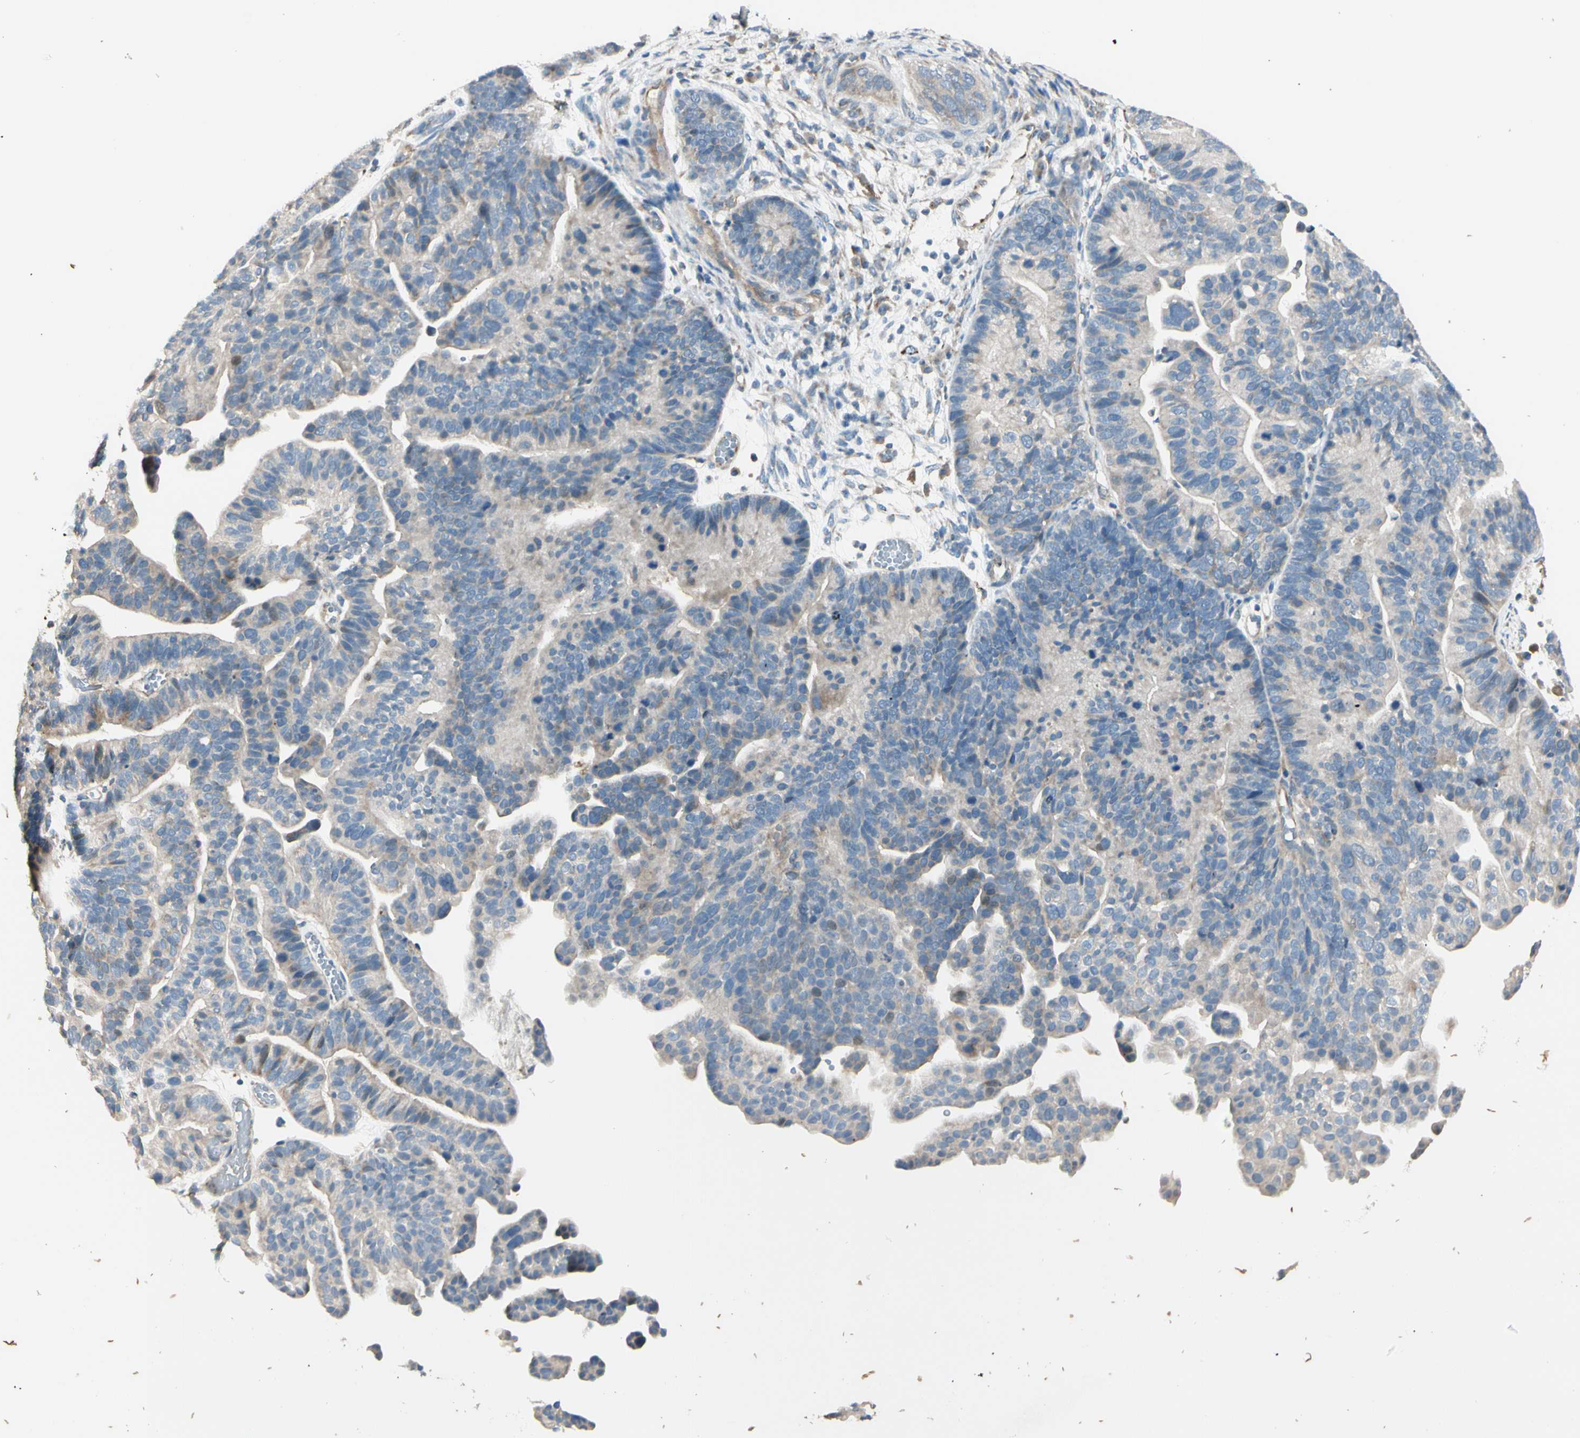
{"staining": {"intensity": "weak", "quantity": ">75%", "location": "cytoplasmic/membranous"}, "tissue": "ovarian cancer", "cell_type": "Tumor cells", "image_type": "cancer", "snomed": [{"axis": "morphology", "description": "Cystadenocarcinoma, serous, NOS"}, {"axis": "topography", "description": "Ovary"}], "caption": "Protein expression analysis of human ovarian serous cystadenocarcinoma reveals weak cytoplasmic/membranous expression in approximately >75% of tumor cells. (IHC, brightfield microscopy, high magnification).", "gene": "EPHA3", "patient": {"sex": "female", "age": 56}}